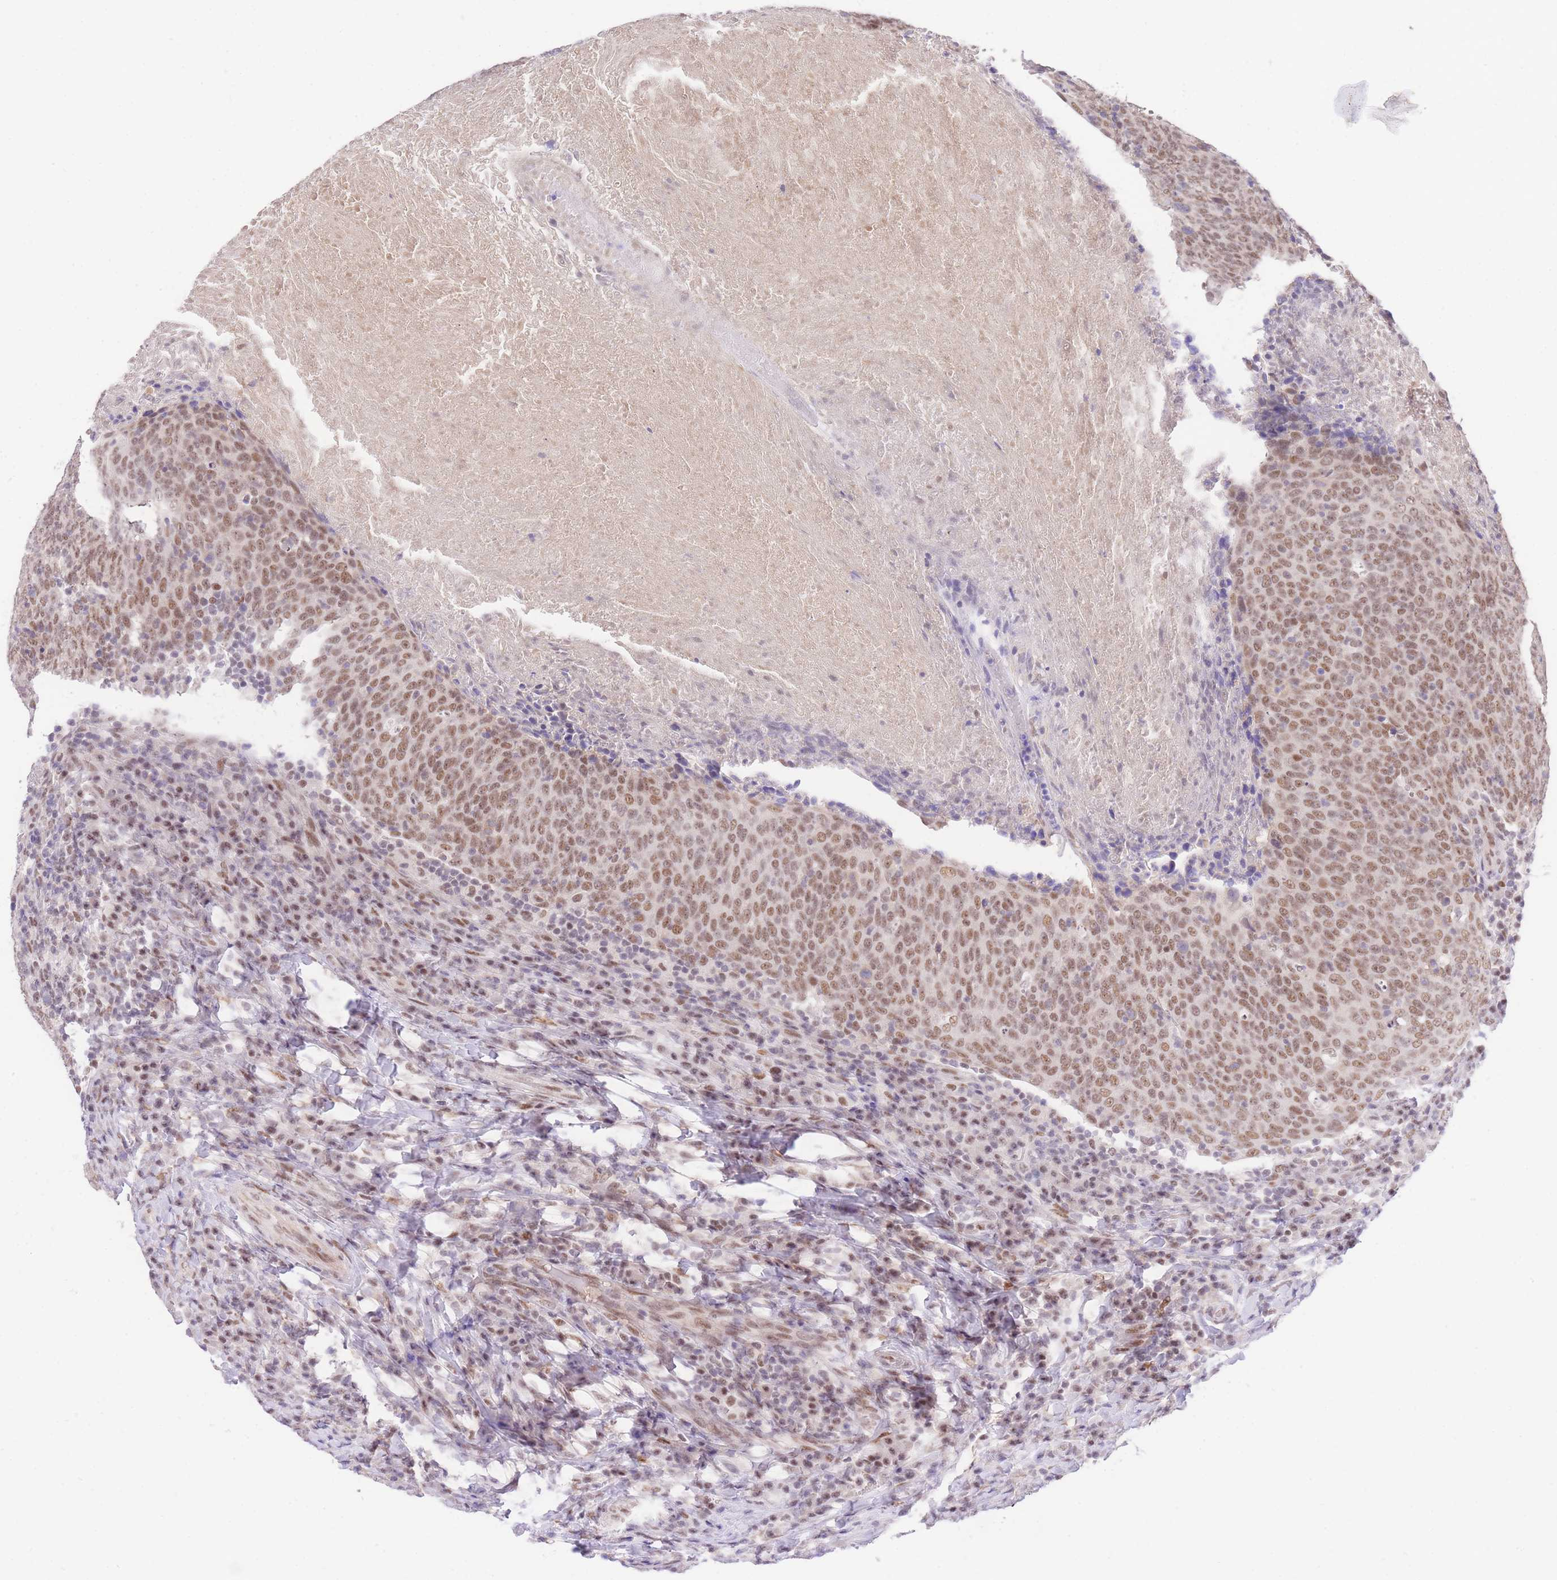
{"staining": {"intensity": "moderate", "quantity": ">75%", "location": "nuclear"}, "tissue": "head and neck cancer", "cell_type": "Tumor cells", "image_type": "cancer", "snomed": [{"axis": "morphology", "description": "Squamous cell carcinoma, NOS"}, {"axis": "morphology", "description": "Squamous cell carcinoma, metastatic, NOS"}, {"axis": "topography", "description": "Lymph node"}, {"axis": "topography", "description": "Head-Neck"}], "caption": "IHC of head and neck cancer (metastatic squamous cell carcinoma) displays medium levels of moderate nuclear staining in approximately >75% of tumor cells.", "gene": "UBXN7", "patient": {"sex": "male", "age": 62}}